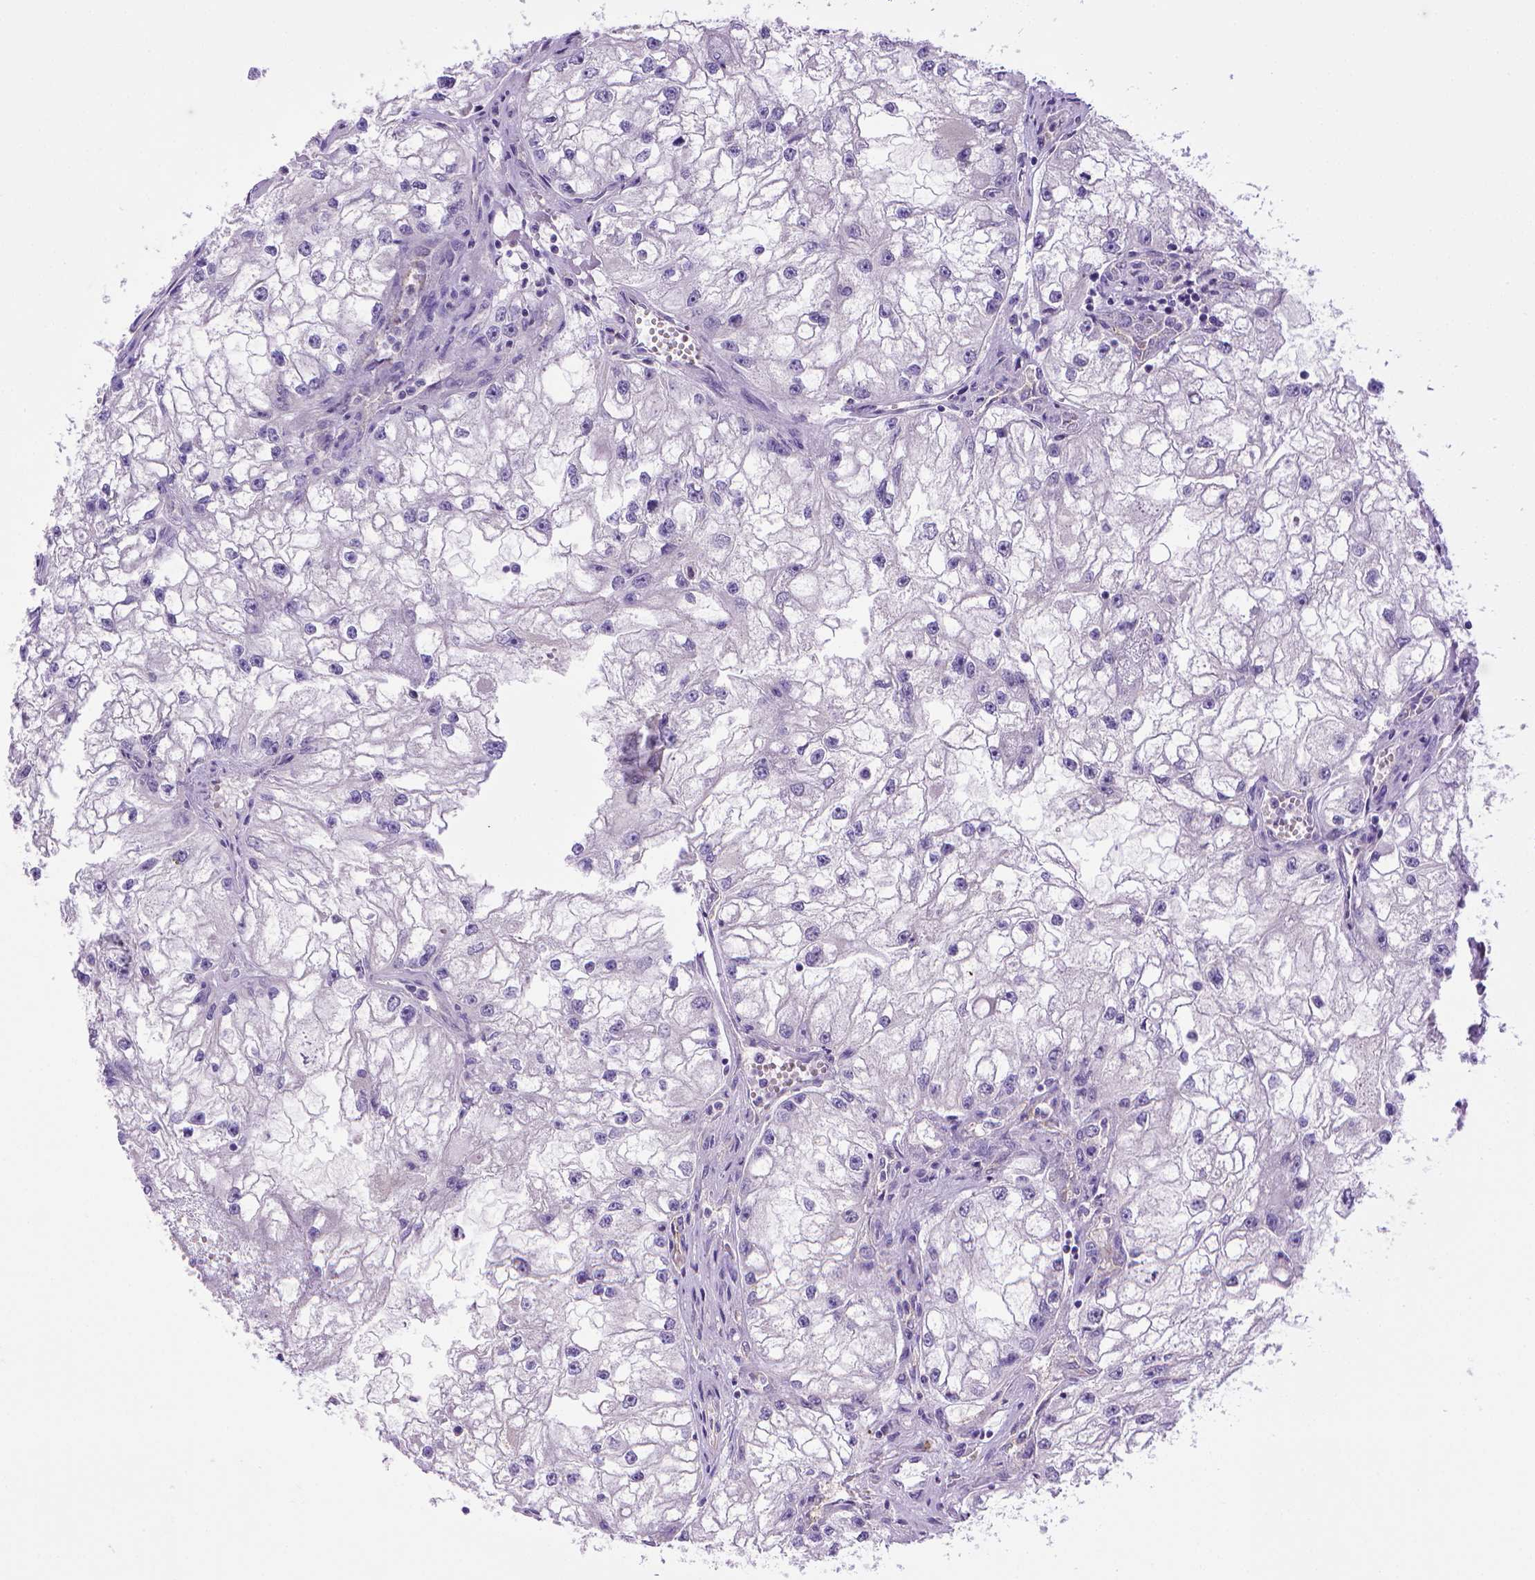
{"staining": {"intensity": "negative", "quantity": "none", "location": "none"}, "tissue": "renal cancer", "cell_type": "Tumor cells", "image_type": "cancer", "snomed": [{"axis": "morphology", "description": "Adenocarcinoma, NOS"}, {"axis": "topography", "description": "Kidney"}], "caption": "The immunohistochemistry (IHC) histopathology image has no significant expression in tumor cells of renal cancer (adenocarcinoma) tissue.", "gene": "BAAT", "patient": {"sex": "male", "age": 59}}